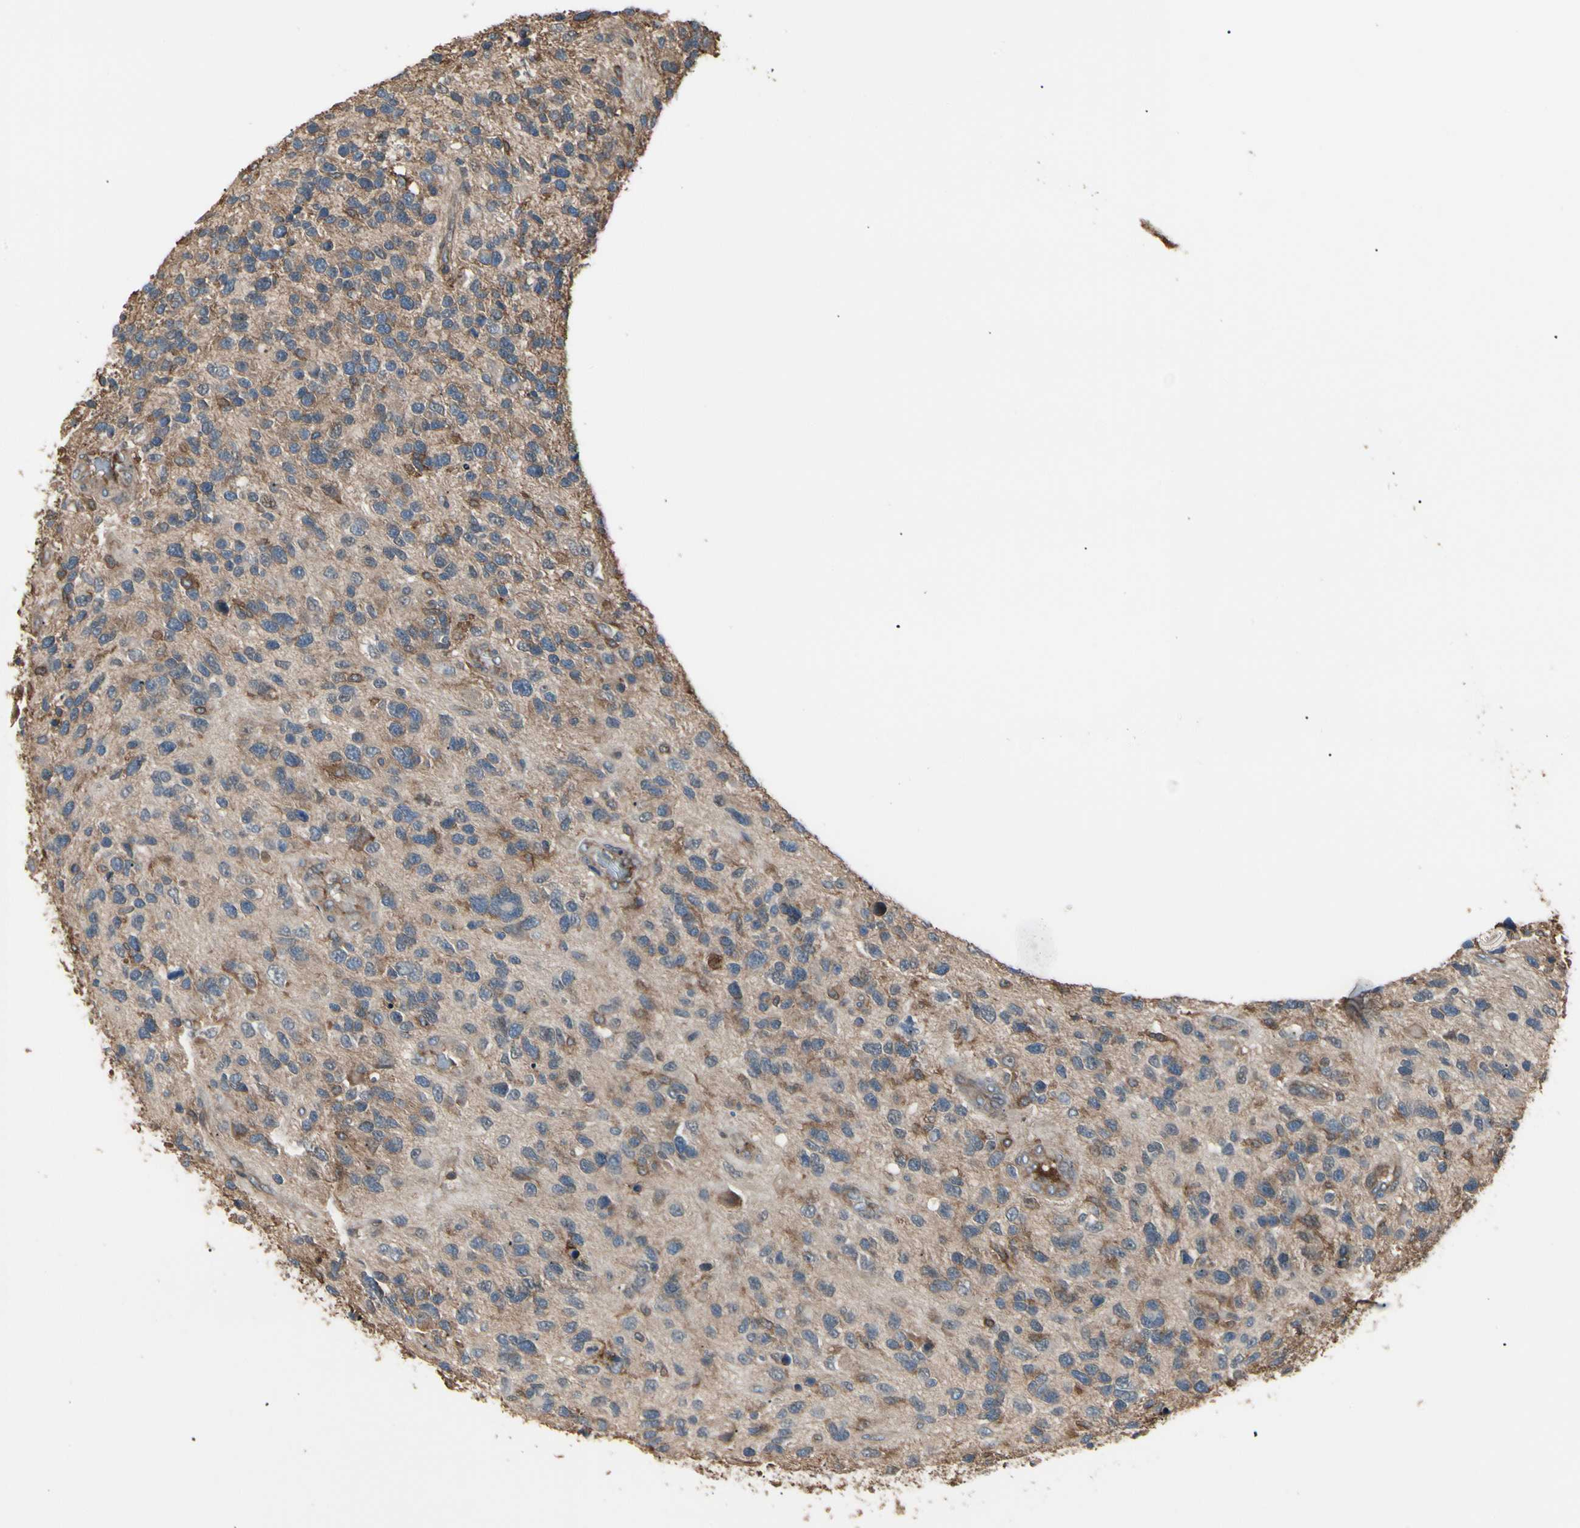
{"staining": {"intensity": "negative", "quantity": "none", "location": "none"}, "tissue": "glioma", "cell_type": "Tumor cells", "image_type": "cancer", "snomed": [{"axis": "morphology", "description": "Glioma, malignant, High grade"}, {"axis": "topography", "description": "Brain"}], "caption": "Tumor cells are negative for protein expression in human glioma.", "gene": "MAPK13", "patient": {"sex": "female", "age": 58}}